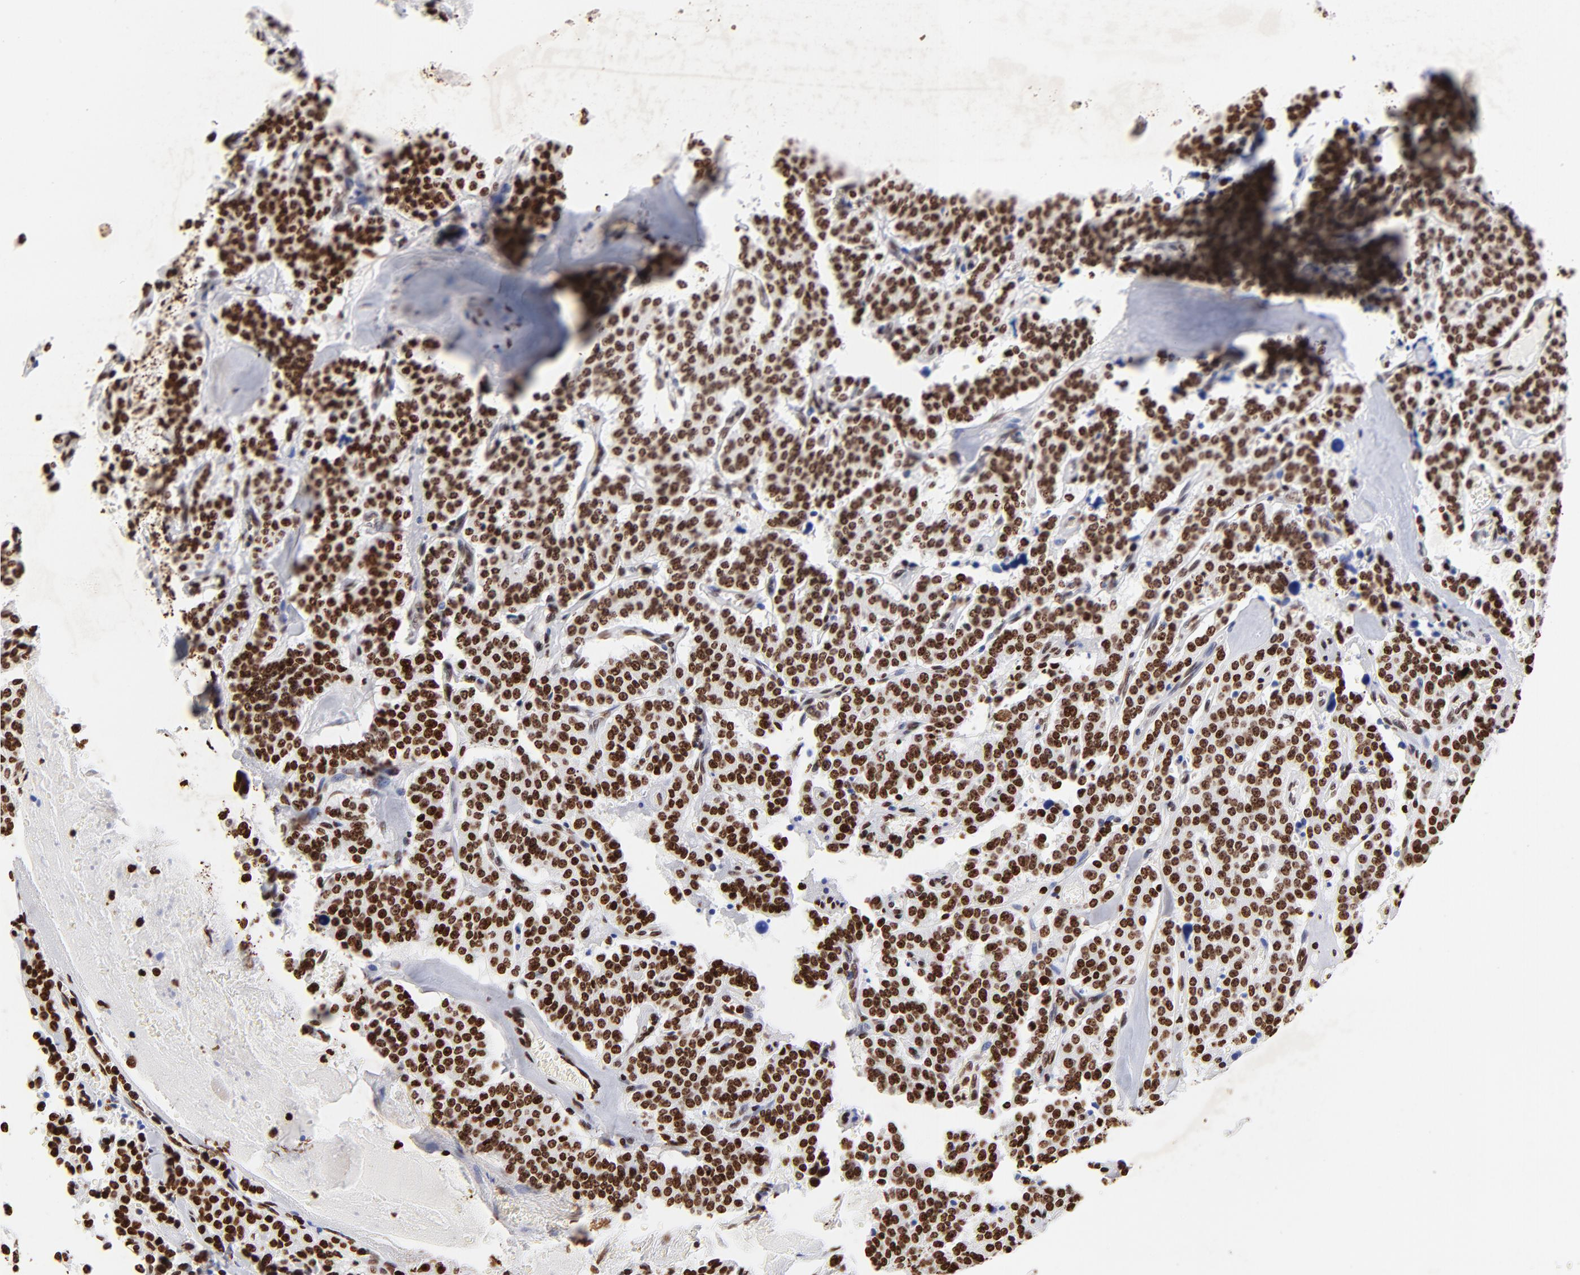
{"staining": {"intensity": "strong", "quantity": ">75%", "location": "nuclear"}, "tissue": "carcinoid", "cell_type": "Tumor cells", "image_type": "cancer", "snomed": [{"axis": "morphology", "description": "Carcinoid, malignant, NOS"}, {"axis": "topography", "description": "Bronchus"}], "caption": "Immunohistochemical staining of carcinoid exhibits high levels of strong nuclear protein expression in approximately >75% of tumor cells.", "gene": "FBH1", "patient": {"sex": "male", "age": 55}}